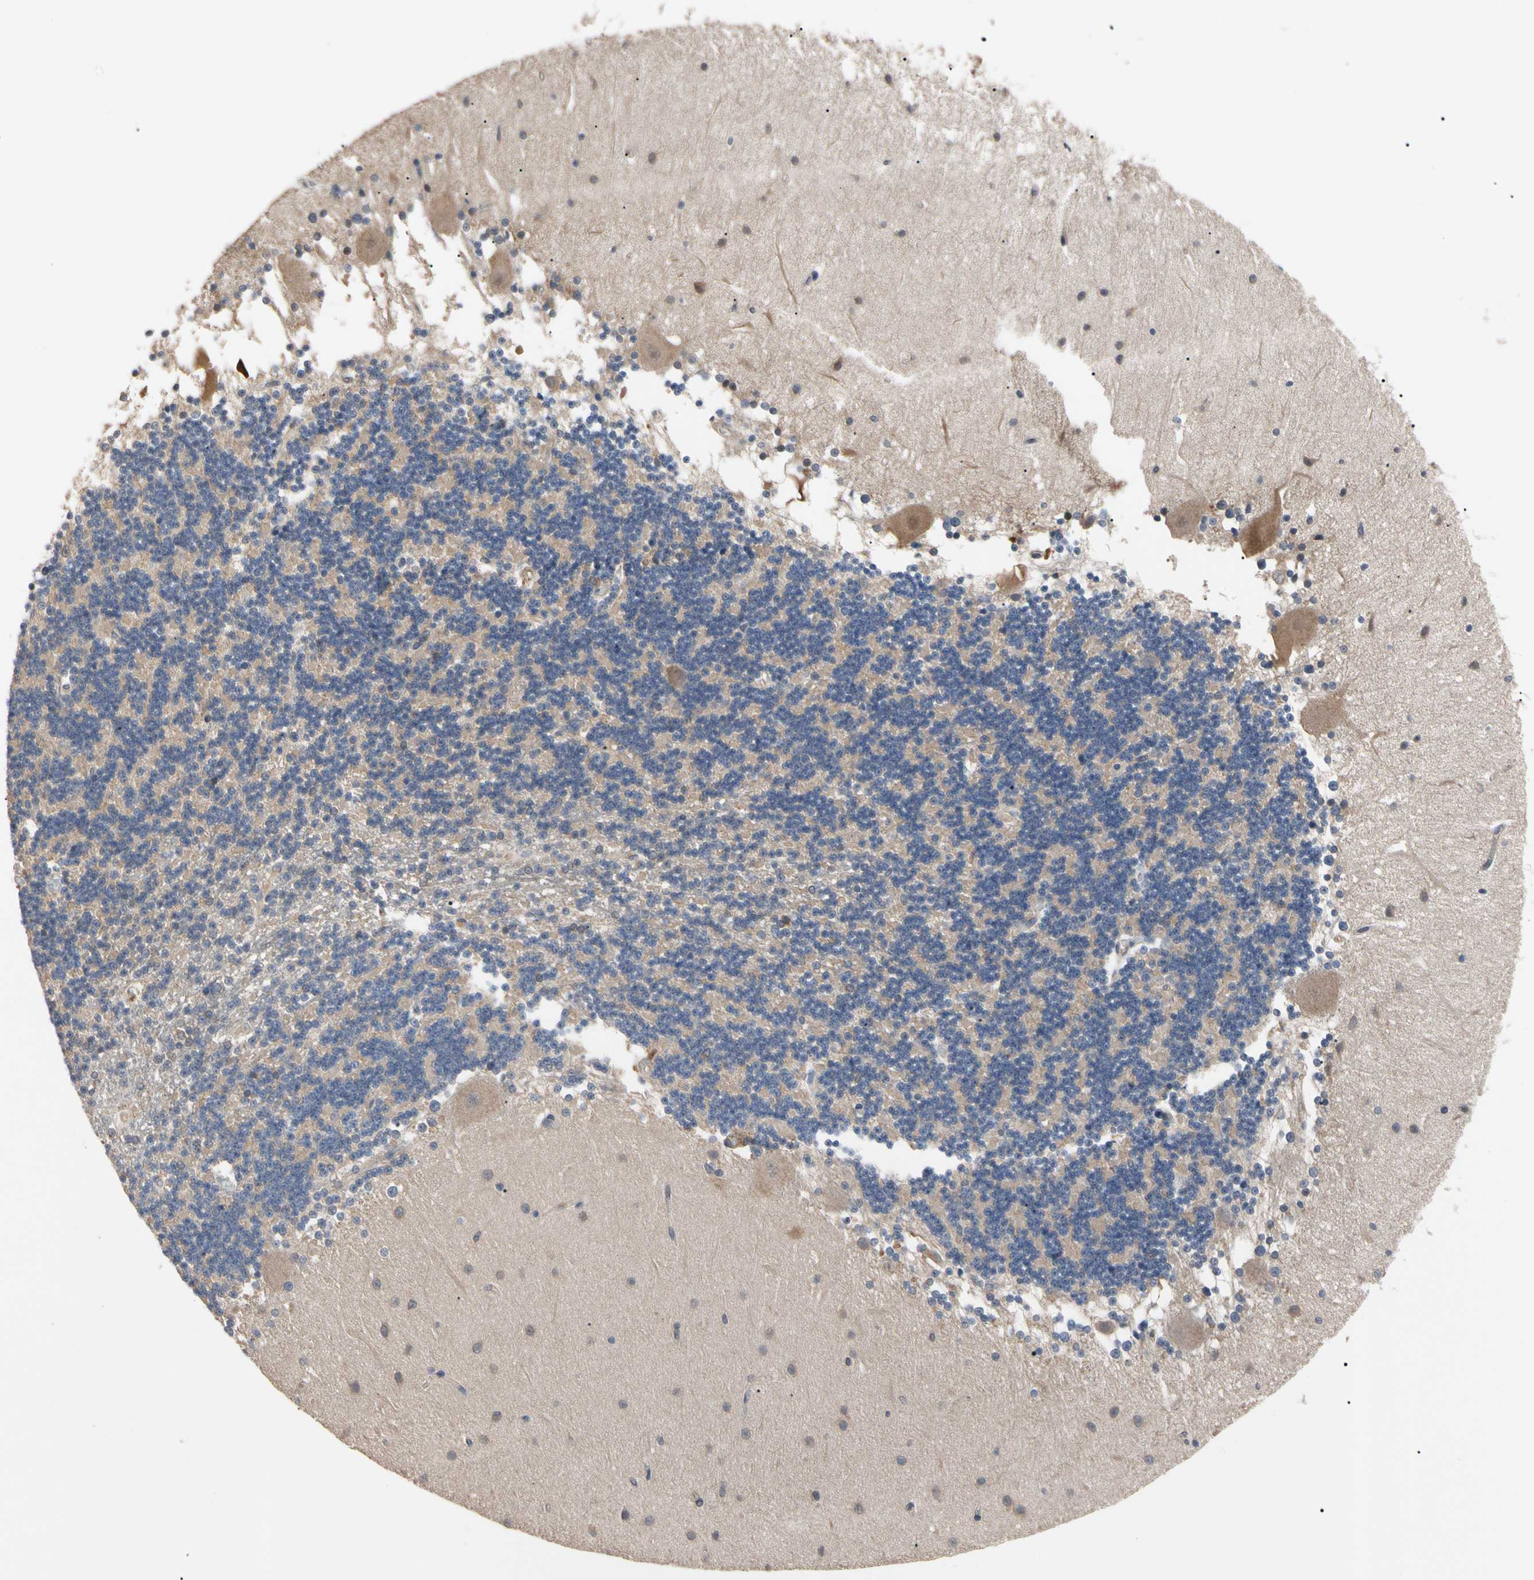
{"staining": {"intensity": "moderate", "quantity": ">75%", "location": "cytoplasmic/membranous"}, "tissue": "cerebellum", "cell_type": "Cells in granular layer", "image_type": "normal", "snomed": [{"axis": "morphology", "description": "Normal tissue, NOS"}, {"axis": "topography", "description": "Cerebellum"}], "caption": "This image exhibits benign cerebellum stained with immunohistochemistry to label a protein in brown. The cytoplasmic/membranous of cells in granular layer show moderate positivity for the protein. Nuclei are counter-stained blue.", "gene": "DPP8", "patient": {"sex": "female", "age": 54}}